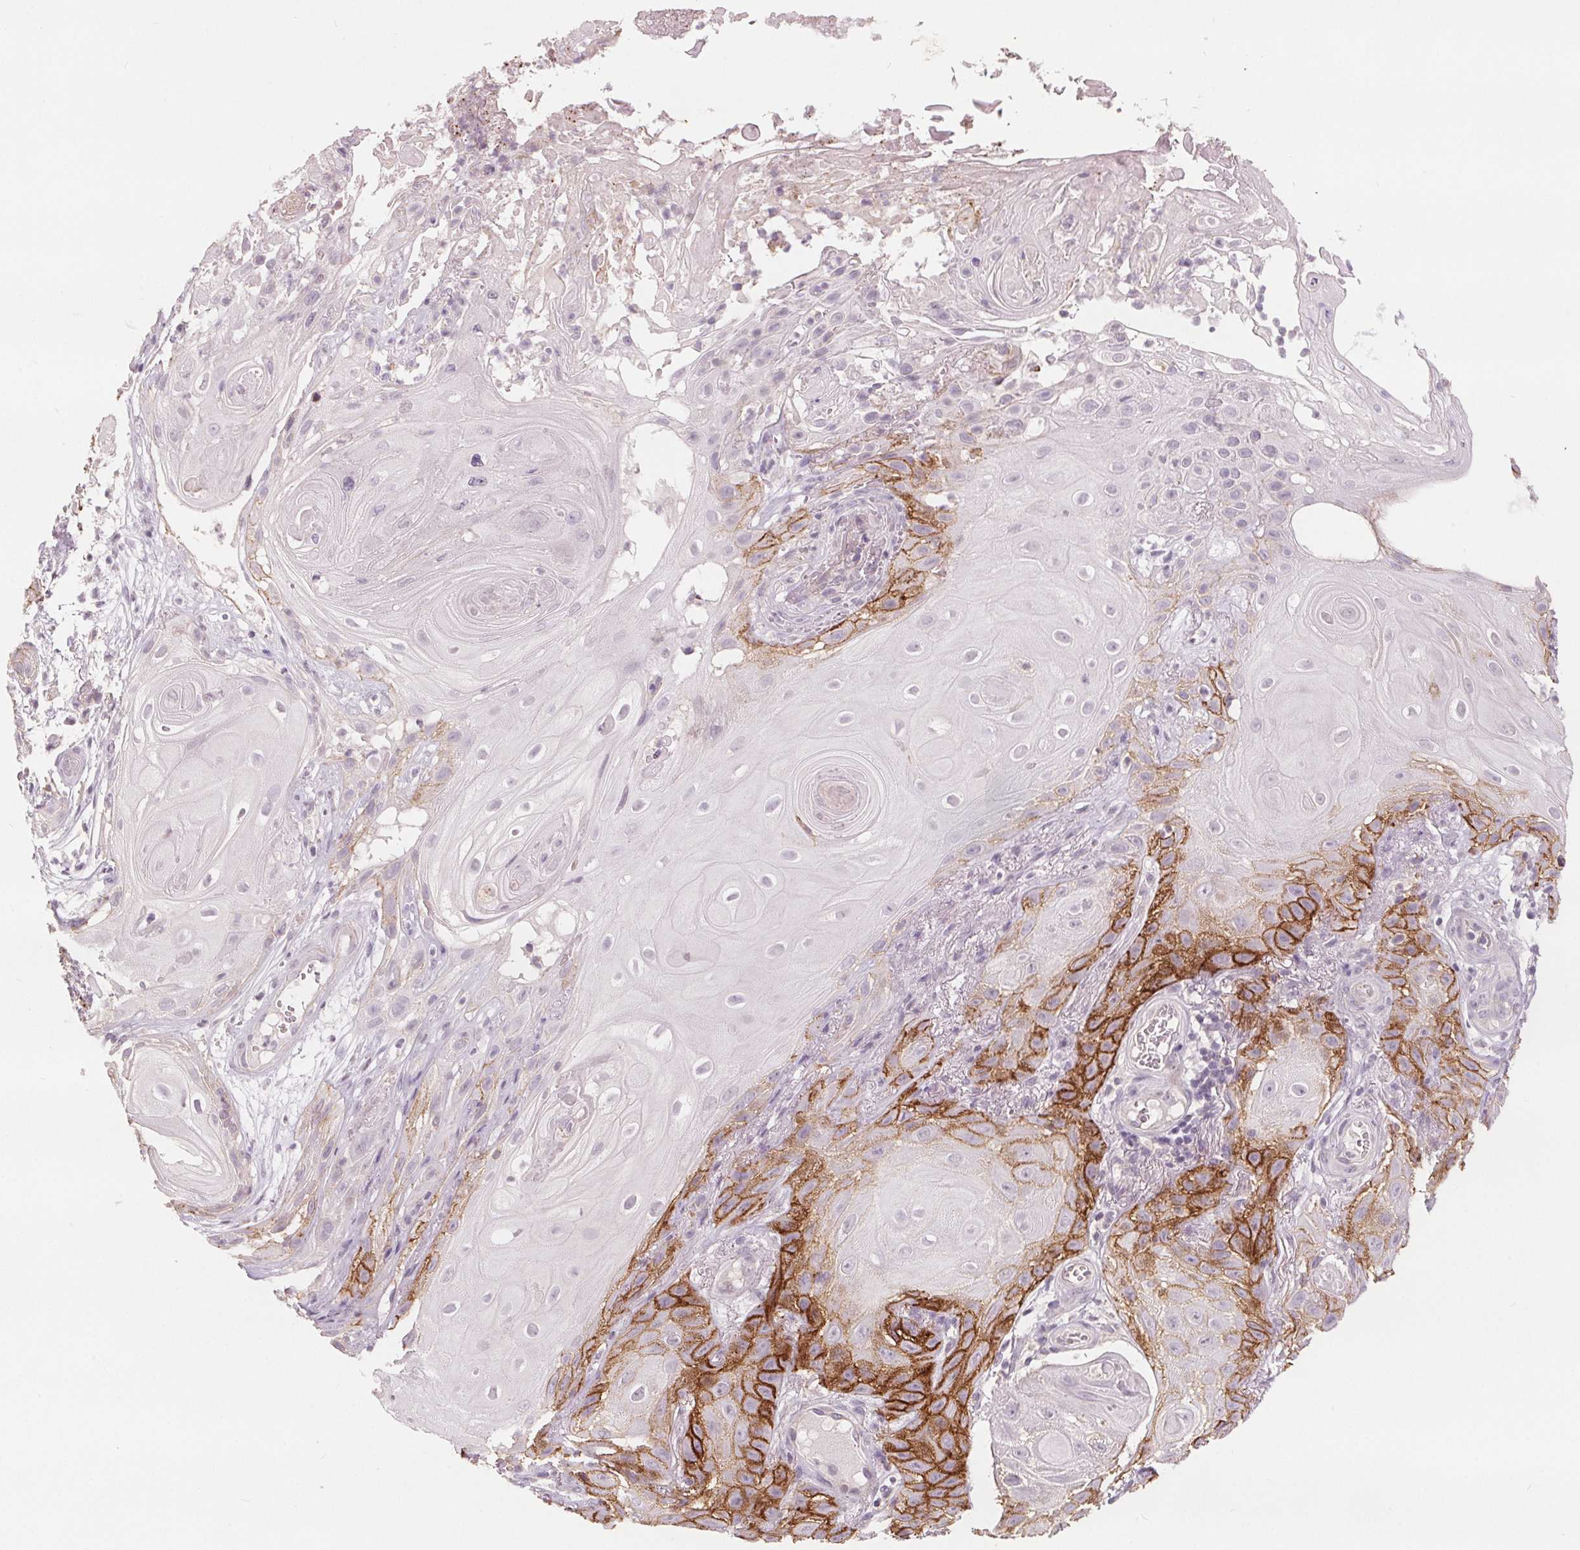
{"staining": {"intensity": "moderate", "quantity": "25%-75%", "location": "cytoplasmic/membranous"}, "tissue": "skin cancer", "cell_type": "Tumor cells", "image_type": "cancer", "snomed": [{"axis": "morphology", "description": "Squamous cell carcinoma, NOS"}, {"axis": "topography", "description": "Skin"}], "caption": "A high-resolution image shows immunohistochemistry staining of skin squamous cell carcinoma, which shows moderate cytoplasmic/membranous staining in about 25%-75% of tumor cells.", "gene": "ATP1A1", "patient": {"sex": "male", "age": 62}}